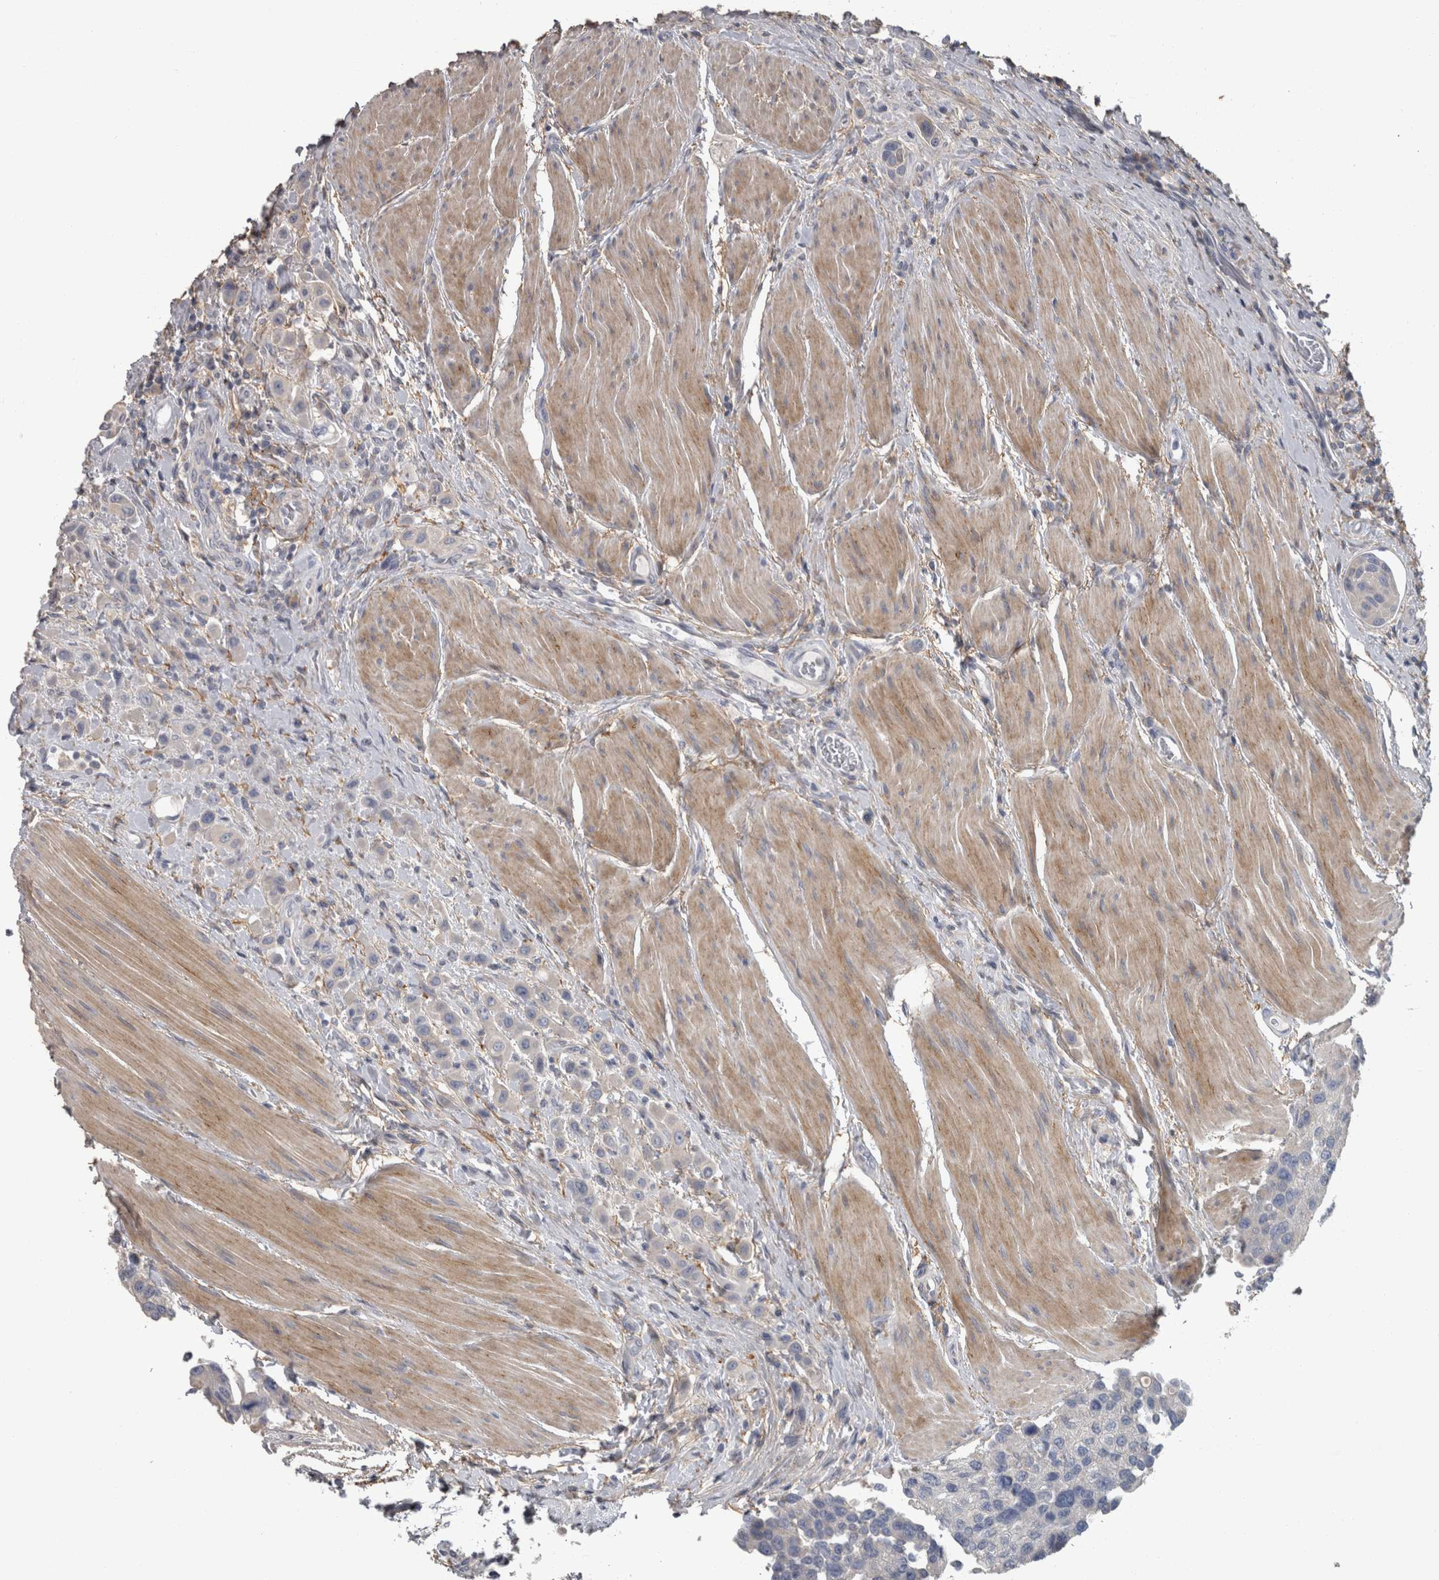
{"staining": {"intensity": "negative", "quantity": "none", "location": "none"}, "tissue": "urothelial cancer", "cell_type": "Tumor cells", "image_type": "cancer", "snomed": [{"axis": "morphology", "description": "Urothelial carcinoma, High grade"}, {"axis": "topography", "description": "Urinary bladder"}], "caption": "An immunohistochemistry (IHC) image of urothelial cancer is shown. There is no staining in tumor cells of urothelial cancer. (DAB immunohistochemistry visualized using brightfield microscopy, high magnification).", "gene": "EFEMP2", "patient": {"sex": "male", "age": 50}}